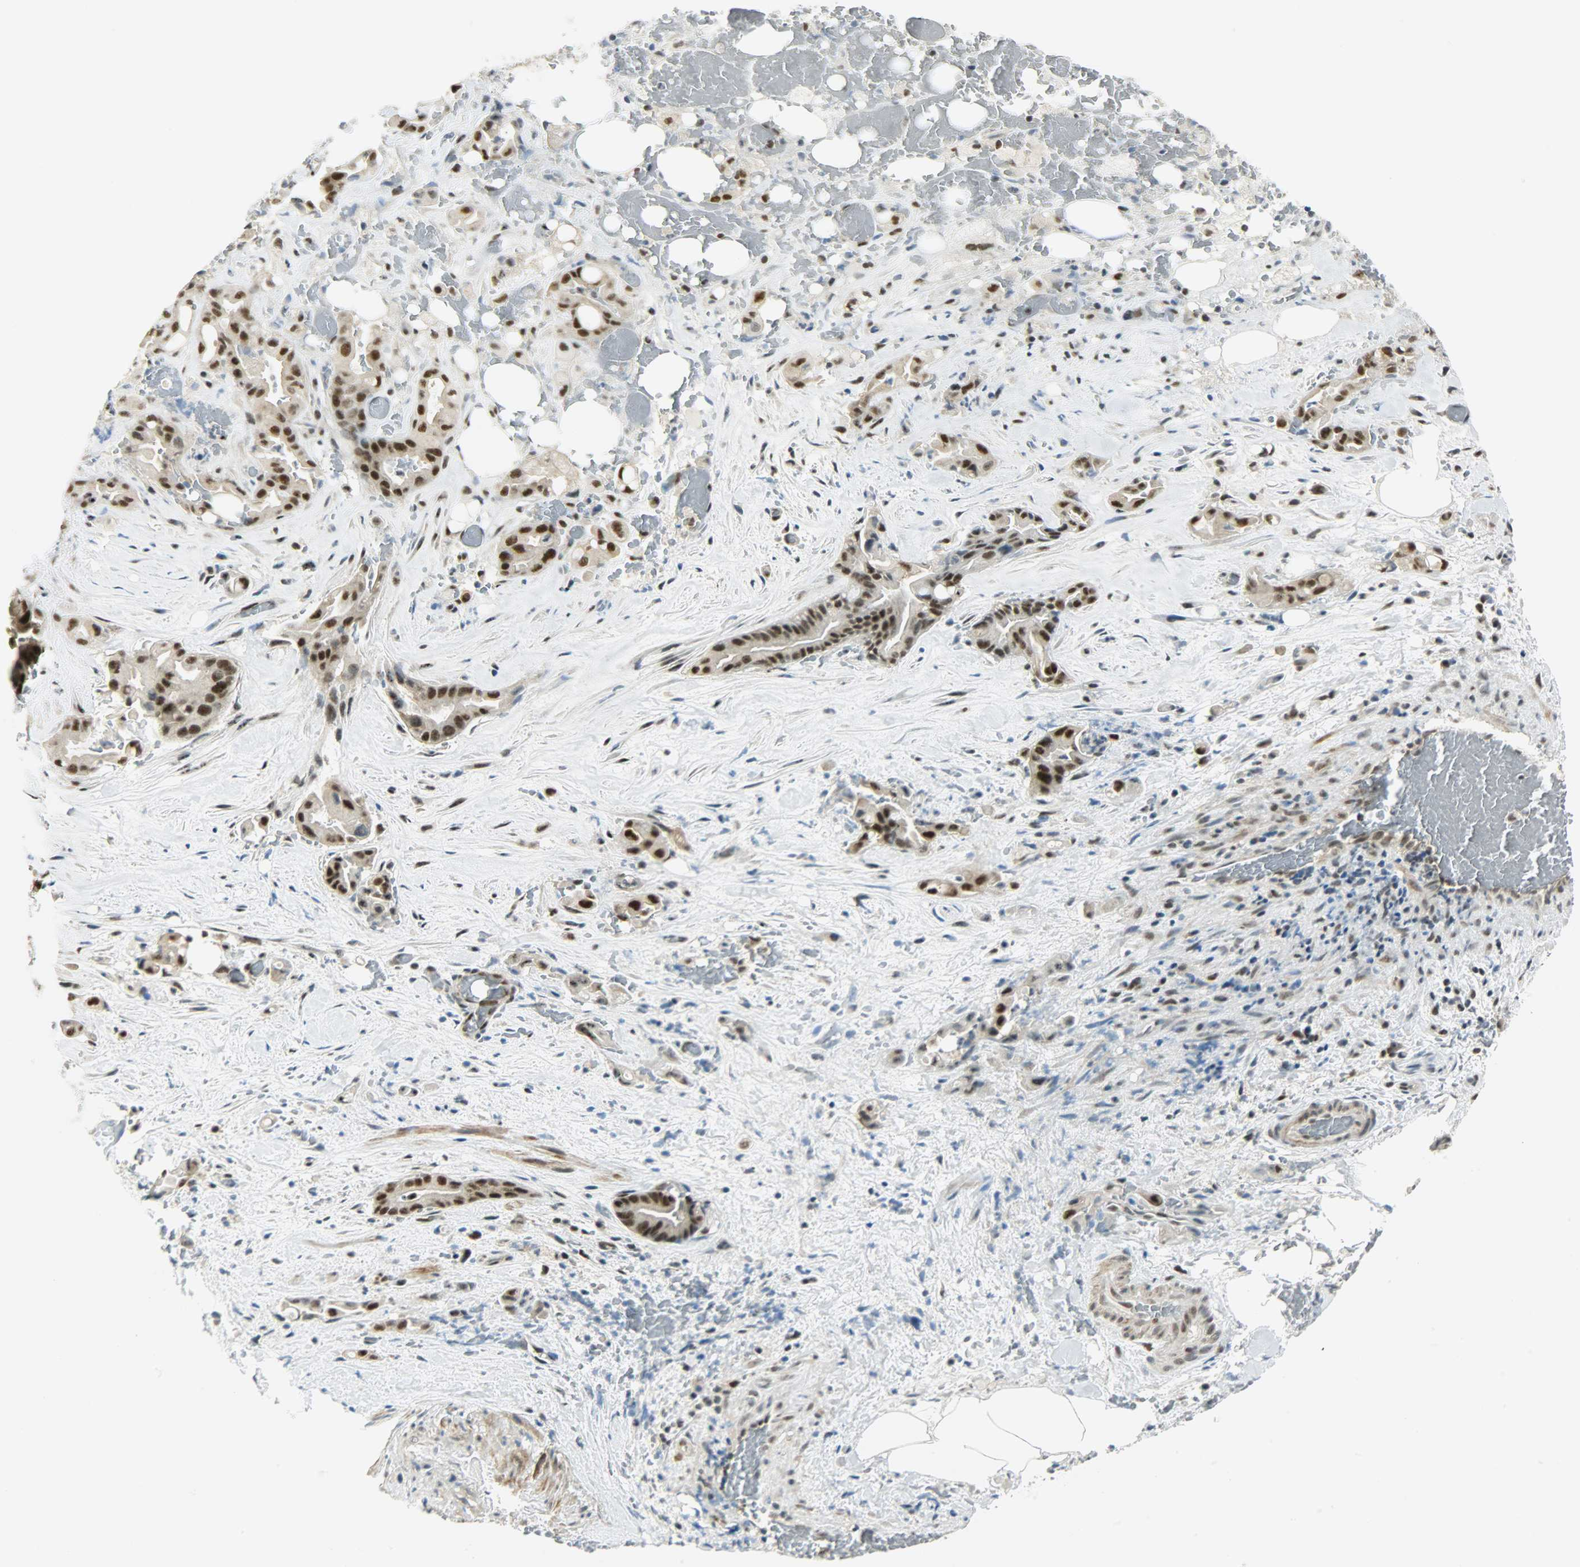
{"staining": {"intensity": "strong", "quantity": ">75%", "location": "nuclear"}, "tissue": "liver cancer", "cell_type": "Tumor cells", "image_type": "cancer", "snomed": [{"axis": "morphology", "description": "Cholangiocarcinoma"}, {"axis": "topography", "description": "Liver"}], "caption": "There is high levels of strong nuclear positivity in tumor cells of liver cholangiocarcinoma, as demonstrated by immunohistochemical staining (brown color).", "gene": "SUGP1", "patient": {"sex": "female", "age": 68}}